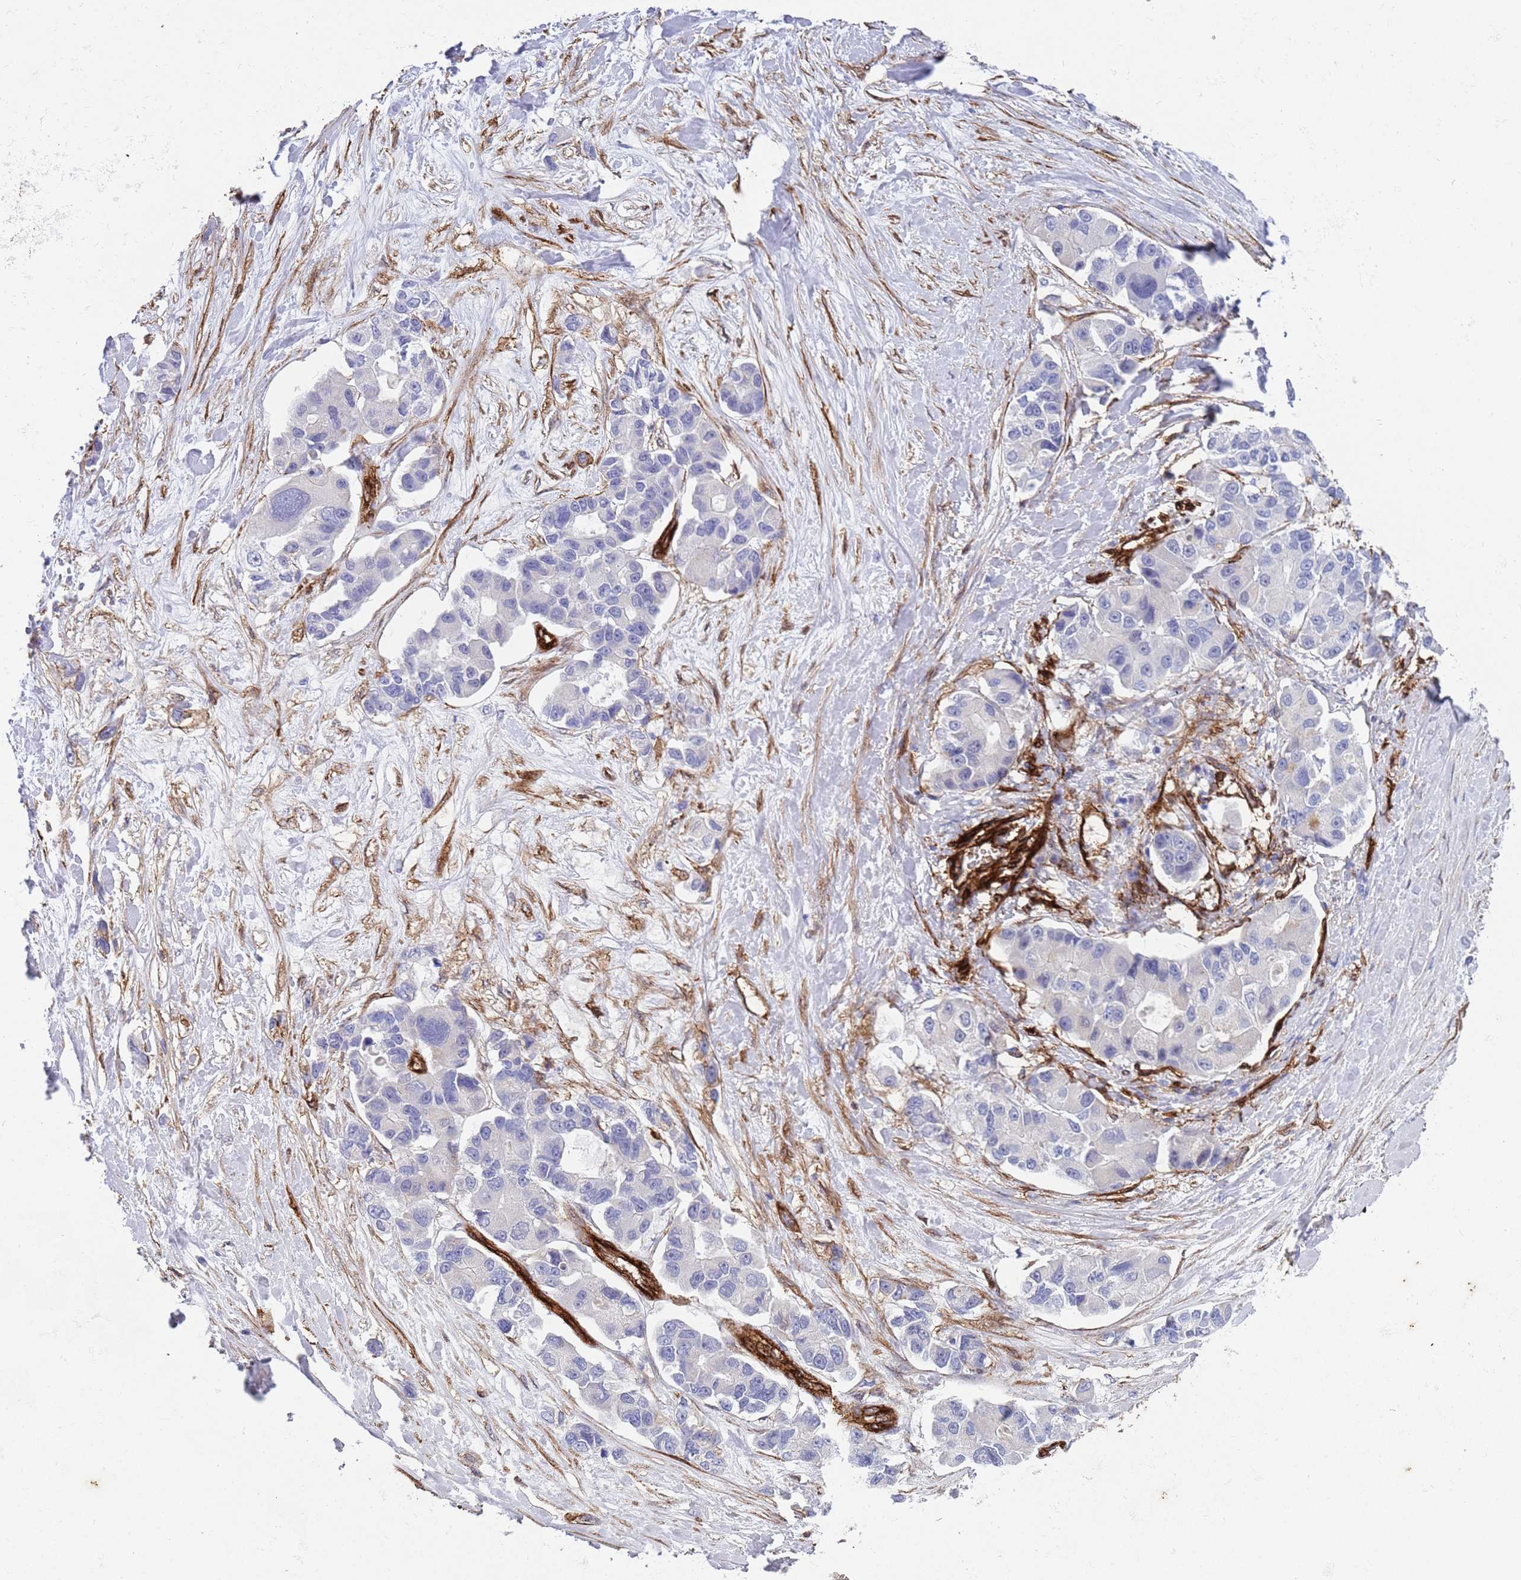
{"staining": {"intensity": "negative", "quantity": "none", "location": "none"}, "tissue": "lung cancer", "cell_type": "Tumor cells", "image_type": "cancer", "snomed": [{"axis": "morphology", "description": "Adenocarcinoma, NOS"}, {"axis": "topography", "description": "Lung"}], "caption": "Tumor cells show no significant staining in lung adenocarcinoma.", "gene": "CAV2", "patient": {"sex": "female", "age": 54}}